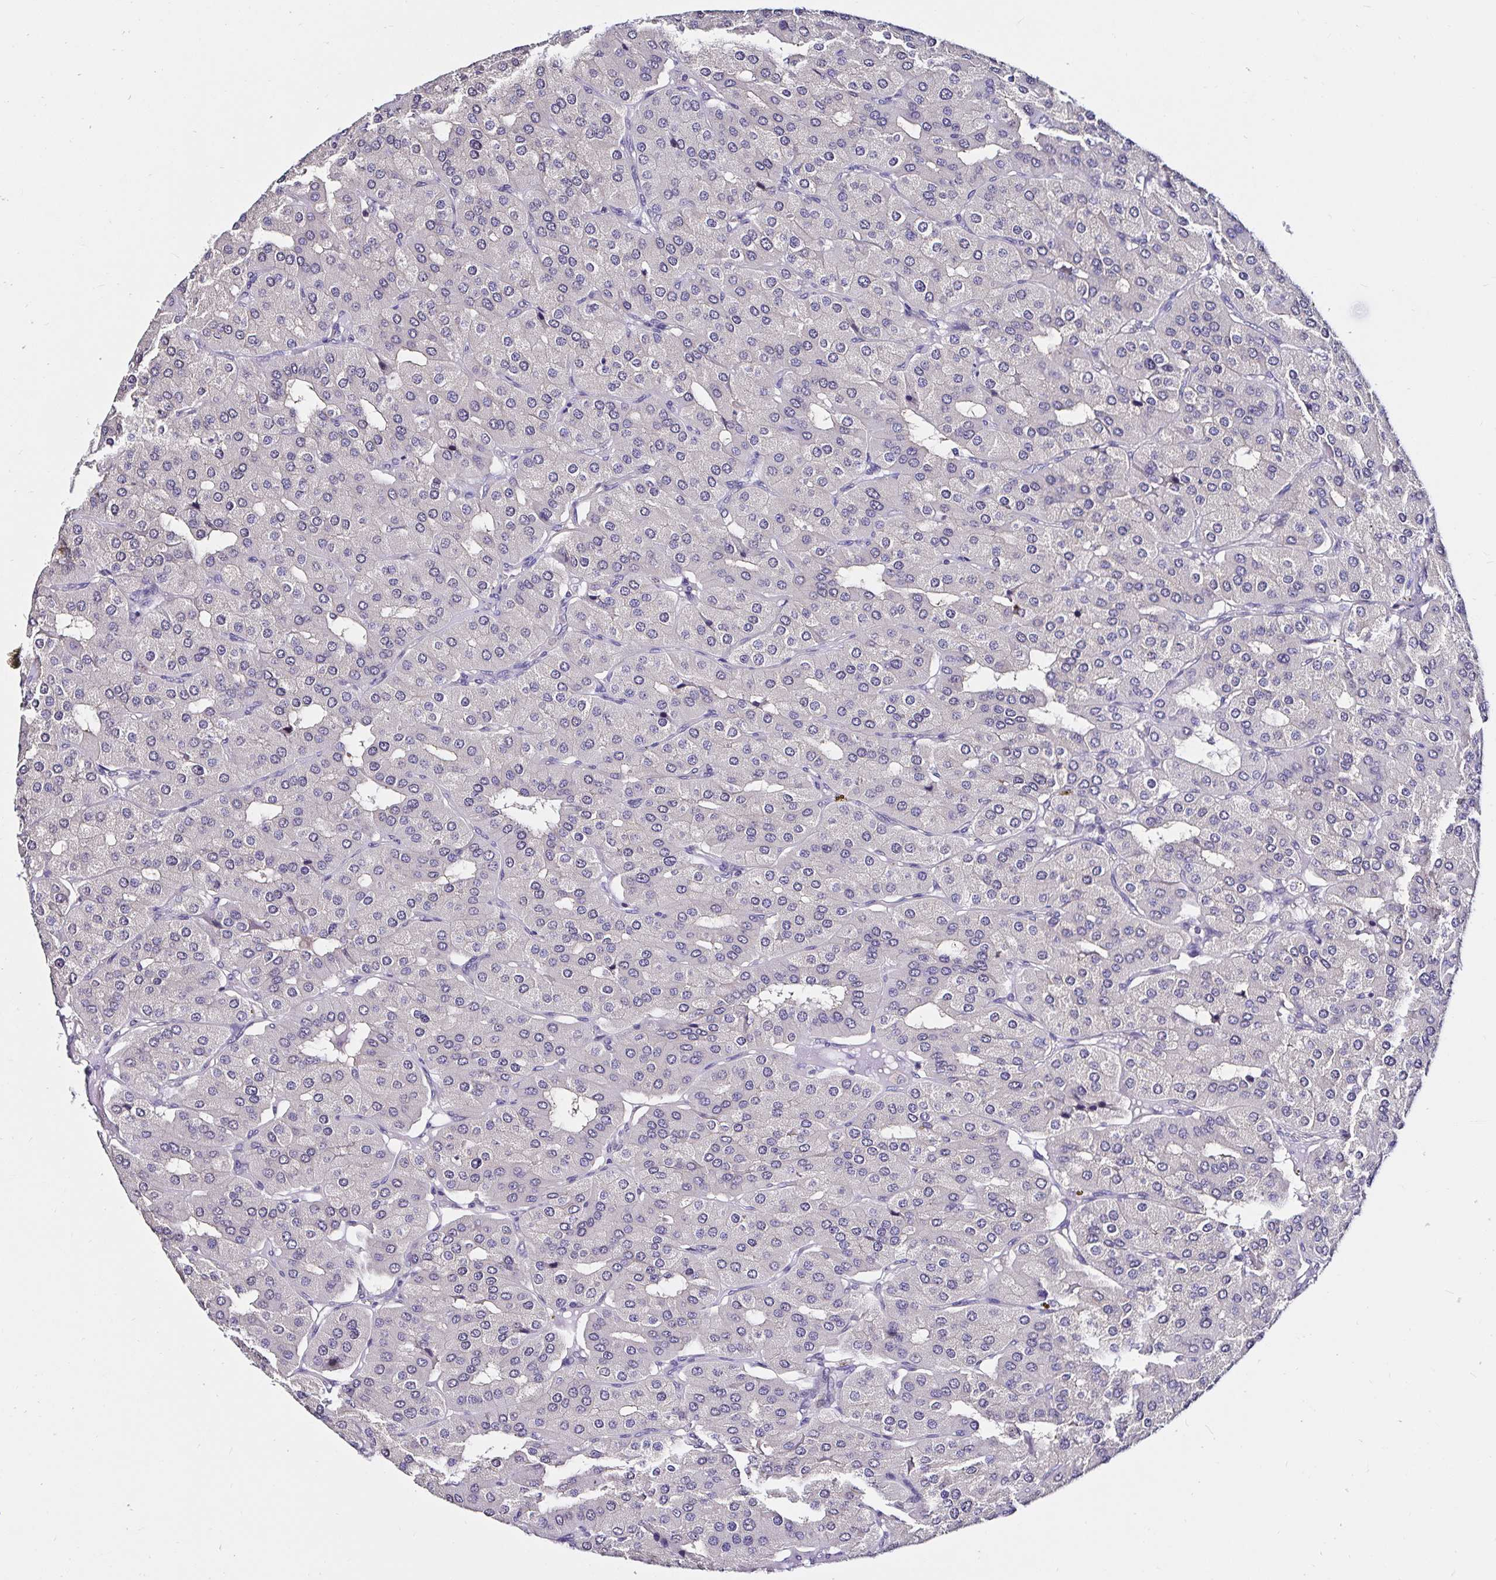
{"staining": {"intensity": "negative", "quantity": "none", "location": "none"}, "tissue": "parathyroid gland", "cell_type": "Glandular cells", "image_type": "normal", "snomed": [{"axis": "morphology", "description": "Normal tissue, NOS"}, {"axis": "morphology", "description": "Adenoma, NOS"}, {"axis": "topography", "description": "Parathyroid gland"}], "caption": "This is a image of immunohistochemistry staining of normal parathyroid gland, which shows no expression in glandular cells.", "gene": "RSRP1", "patient": {"sex": "female", "age": 86}}